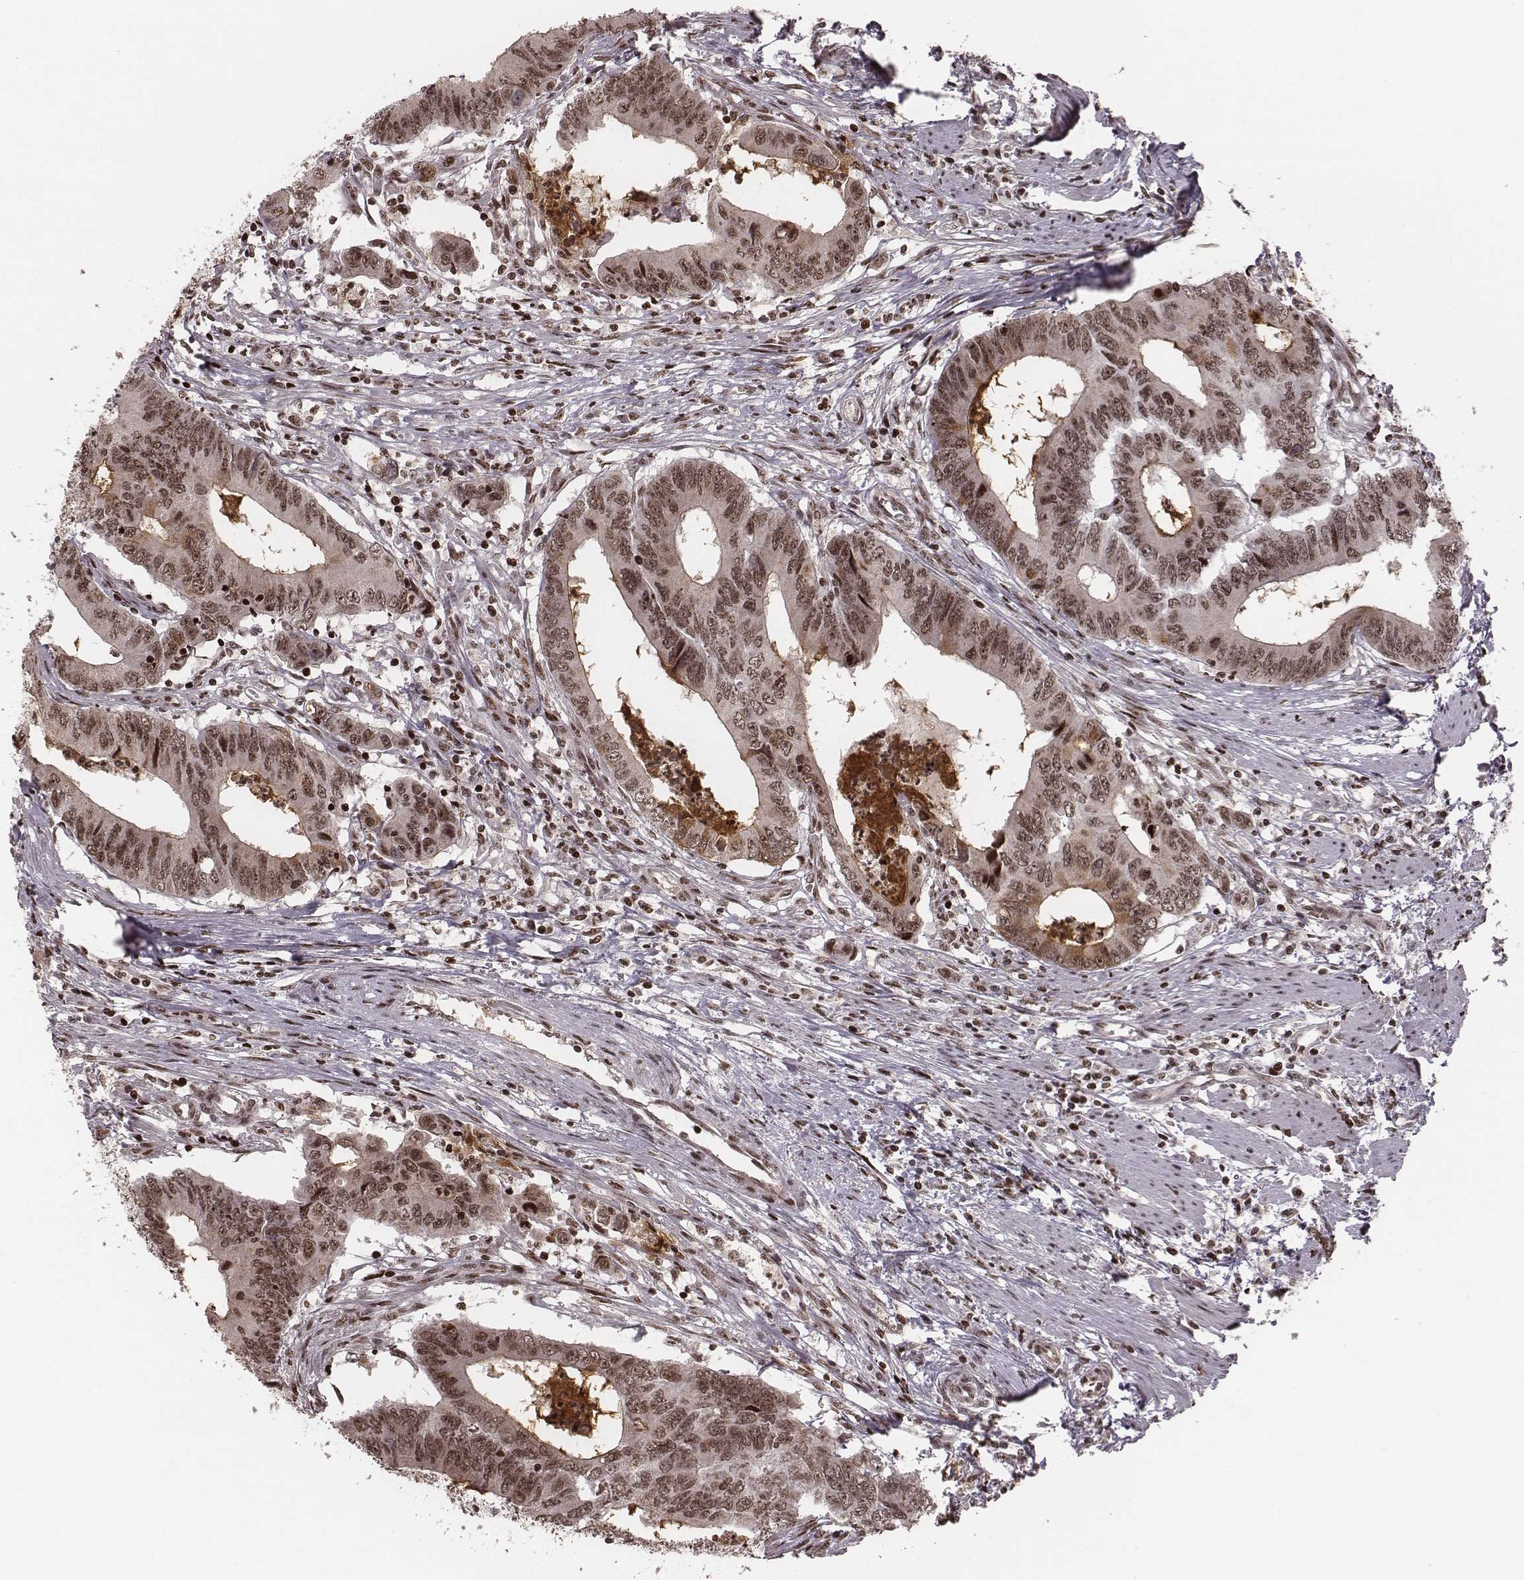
{"staining": {"intensity": "weak", "quantity": ">75%", "location": "cytoplasmic/membranous,nuclear"}, "tissue": "colorectal cancer", "cell_type": "Tumor cells", "image_type": "cancer", "snomed": [{"axis": "morphology", "description": "Adenocarcinoma, NOS"}, {"axis": "topography", "description": "Colon"}], "caption": "Tumor cells reveal low levels of weak cytoplasmic/membranous and nuclear staining in approximately >75% of cells in human colorectal cancer (adenocarcinoma).", "gene": "VRK3", "patient": {"sex": "male", "age": 53}}